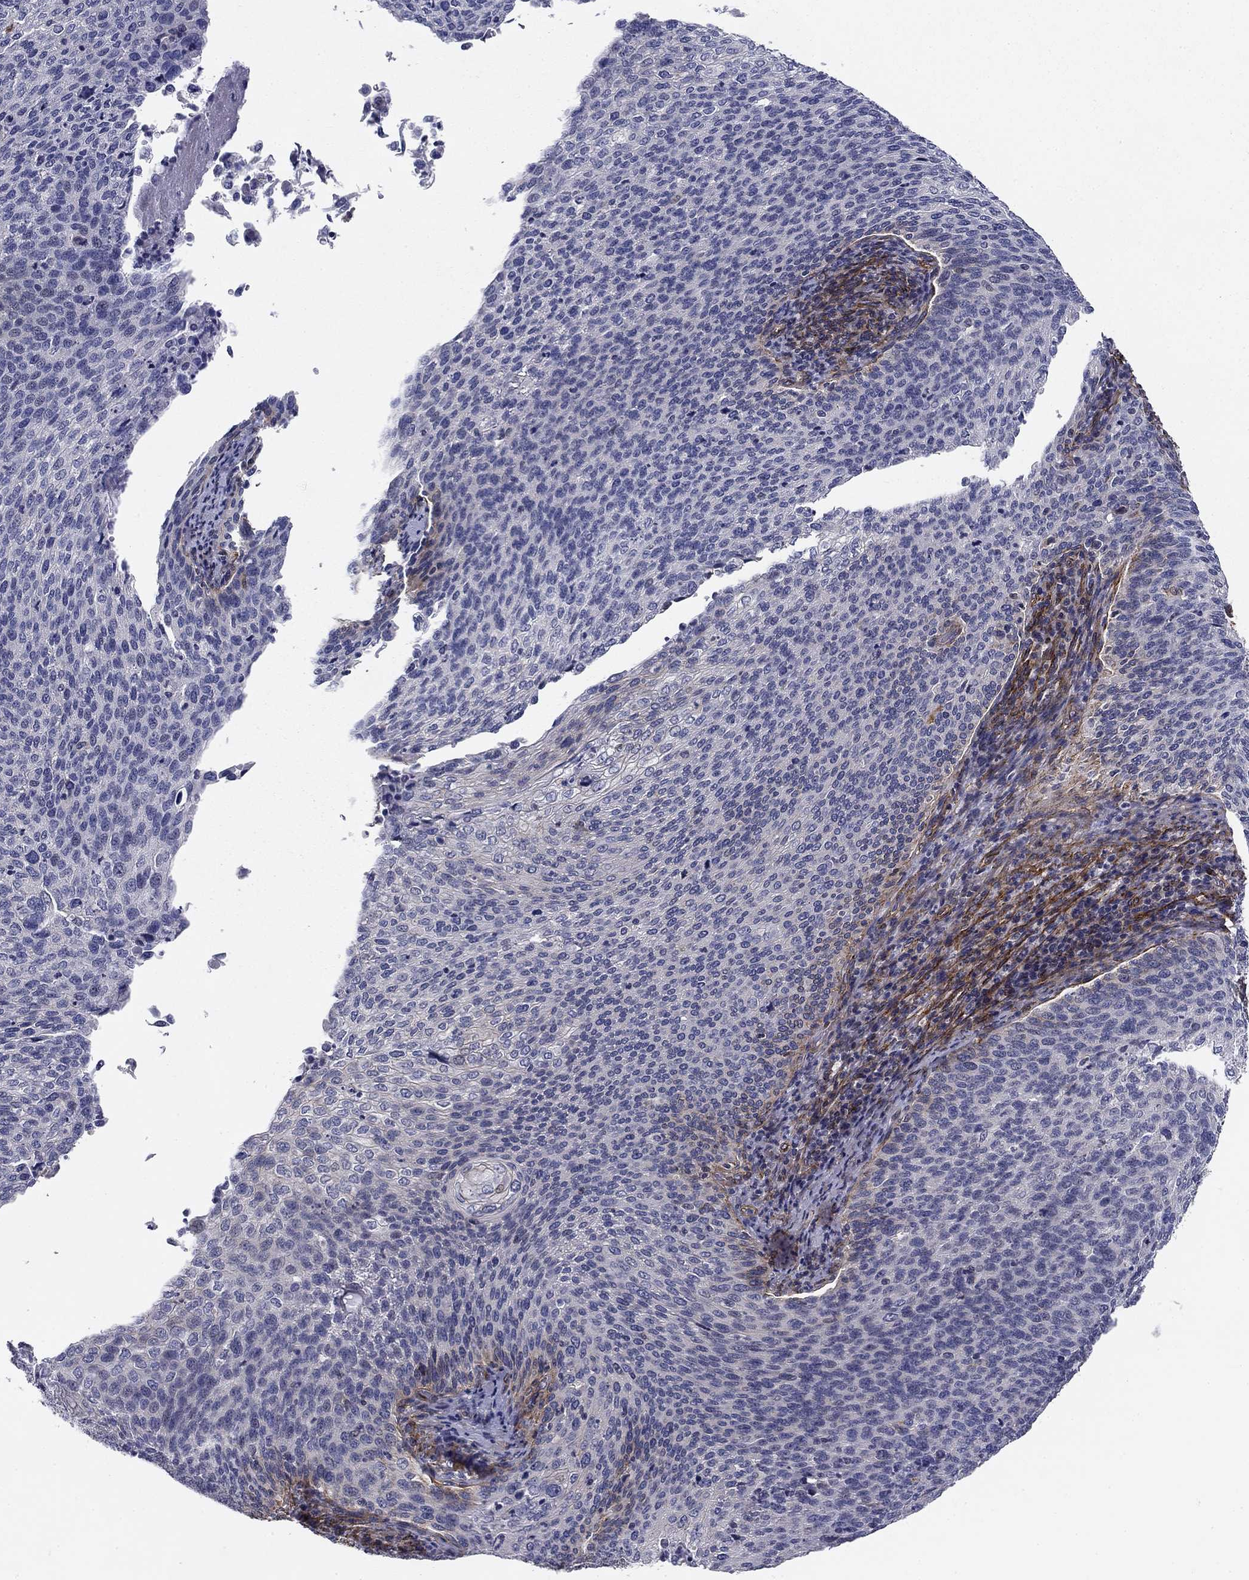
{"staining": {"intensity": "negative", "quantity": "none", "location": "none"}, "tissue": "cervical cancer", "cell_type": "Tumor cells", "image_type": "cancer", "snomed": [{"axis": "morphology", "description": "Squamous cell carcinoma, NOS"}, {"axis": "topography", "description": "Cervix"}], "caption": "DAB immunohistochemical staining of human cervical squamous cell carcinoma shows no significant staining in tumor cells.", "gene": "SYNC", "patient": {"sex": "female", "age": 52}}